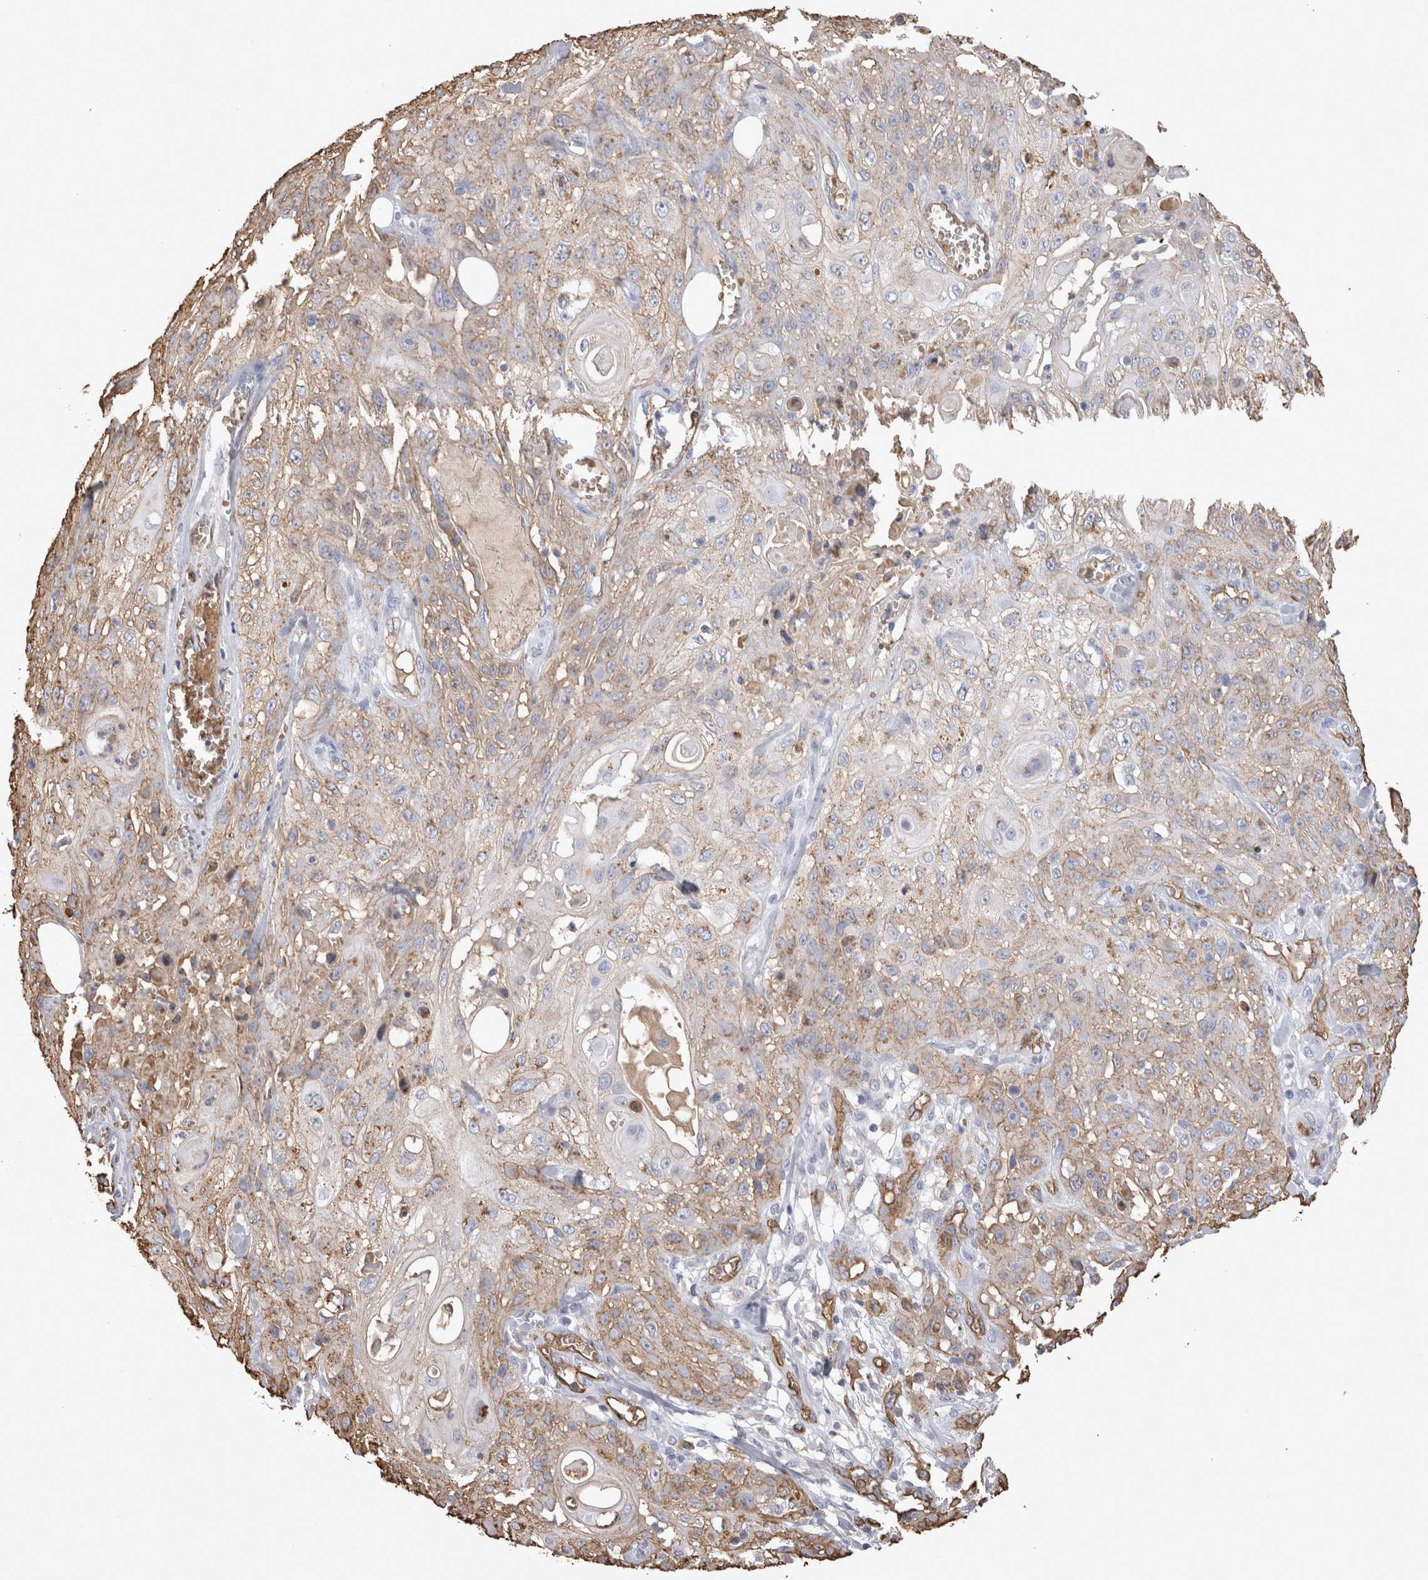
{"staining": {"intensity": "weak", "quantity": "25%-75%", "location": "cytoplasmic/membranous"}, "tissue": "skin cancer", "cell_type": "Tumor cells", "image_type": "cancer", "snomed": [{"axis": "morphology", "description": "Squamous cell carcinoma, NOS"}, {"axis": "topography", "description": "Skin"}], "caption": "Skin squamous cell carcinoma stained with IHC displays weak cytoplasmic/membranous positivity in about 25%-75% of tumor cells.", "gene": "IL17RC", "patient": {"sex": "male", "age": 75}}